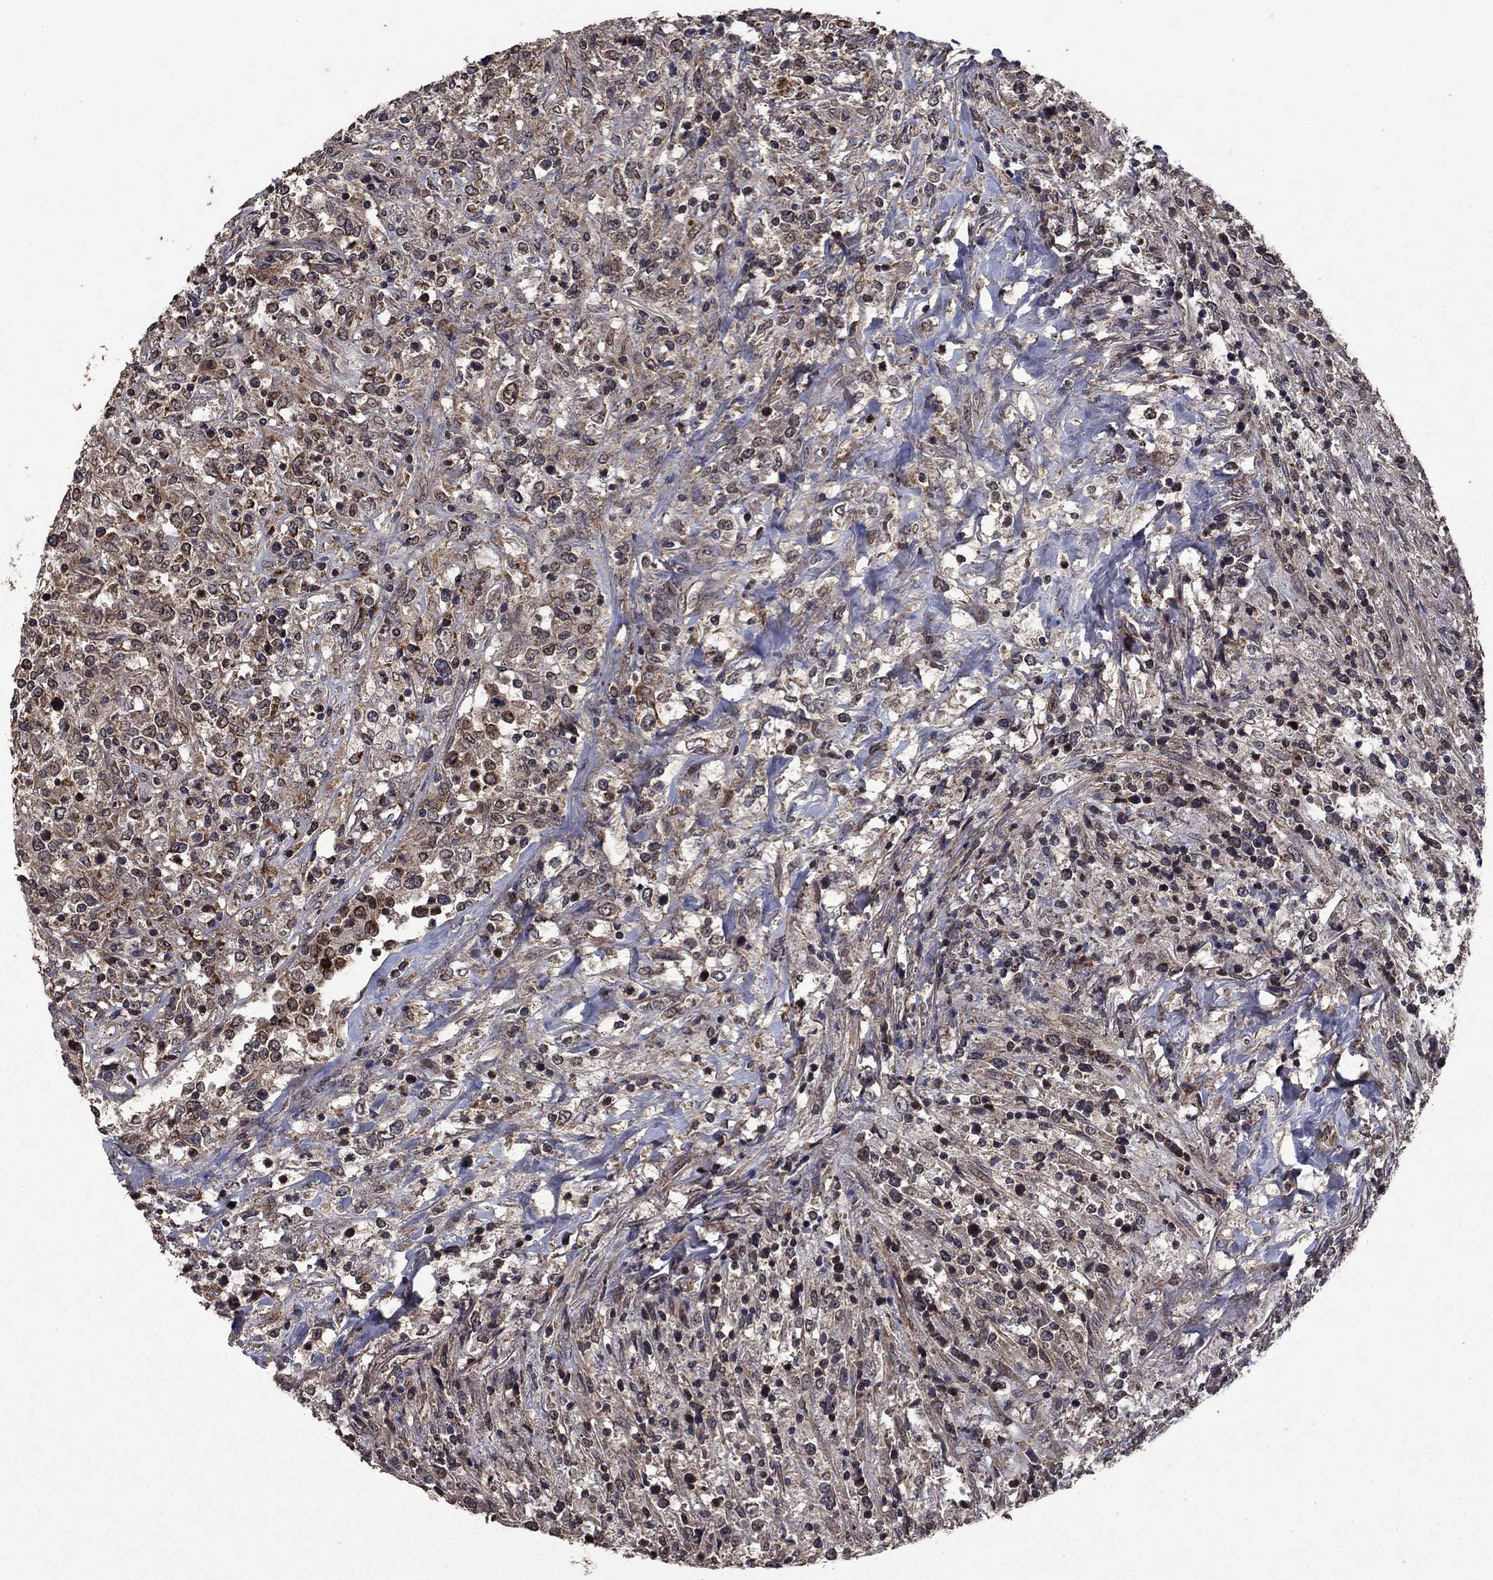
{"staining": {"intensity": "negative", "quantity": "none", "location": "none"}, "tissue": "lymphoma", "cell_type": "Tumor cells", "image_type": "cancer", "snomed": [{"axis": "morphology", "description": "Malignant lymphoma, non-Hodgkin's type, High grade"}, {"axis": "topography", "description": "Lung"}], "caption": "Malignant lymphoma, non-Hodgkin's type (high-grade) was stained to show a protein in brown. There is no significant expression in tumor cells.", "gene": "DHRS1", "patient": {"sex": "male", "age": 79}}